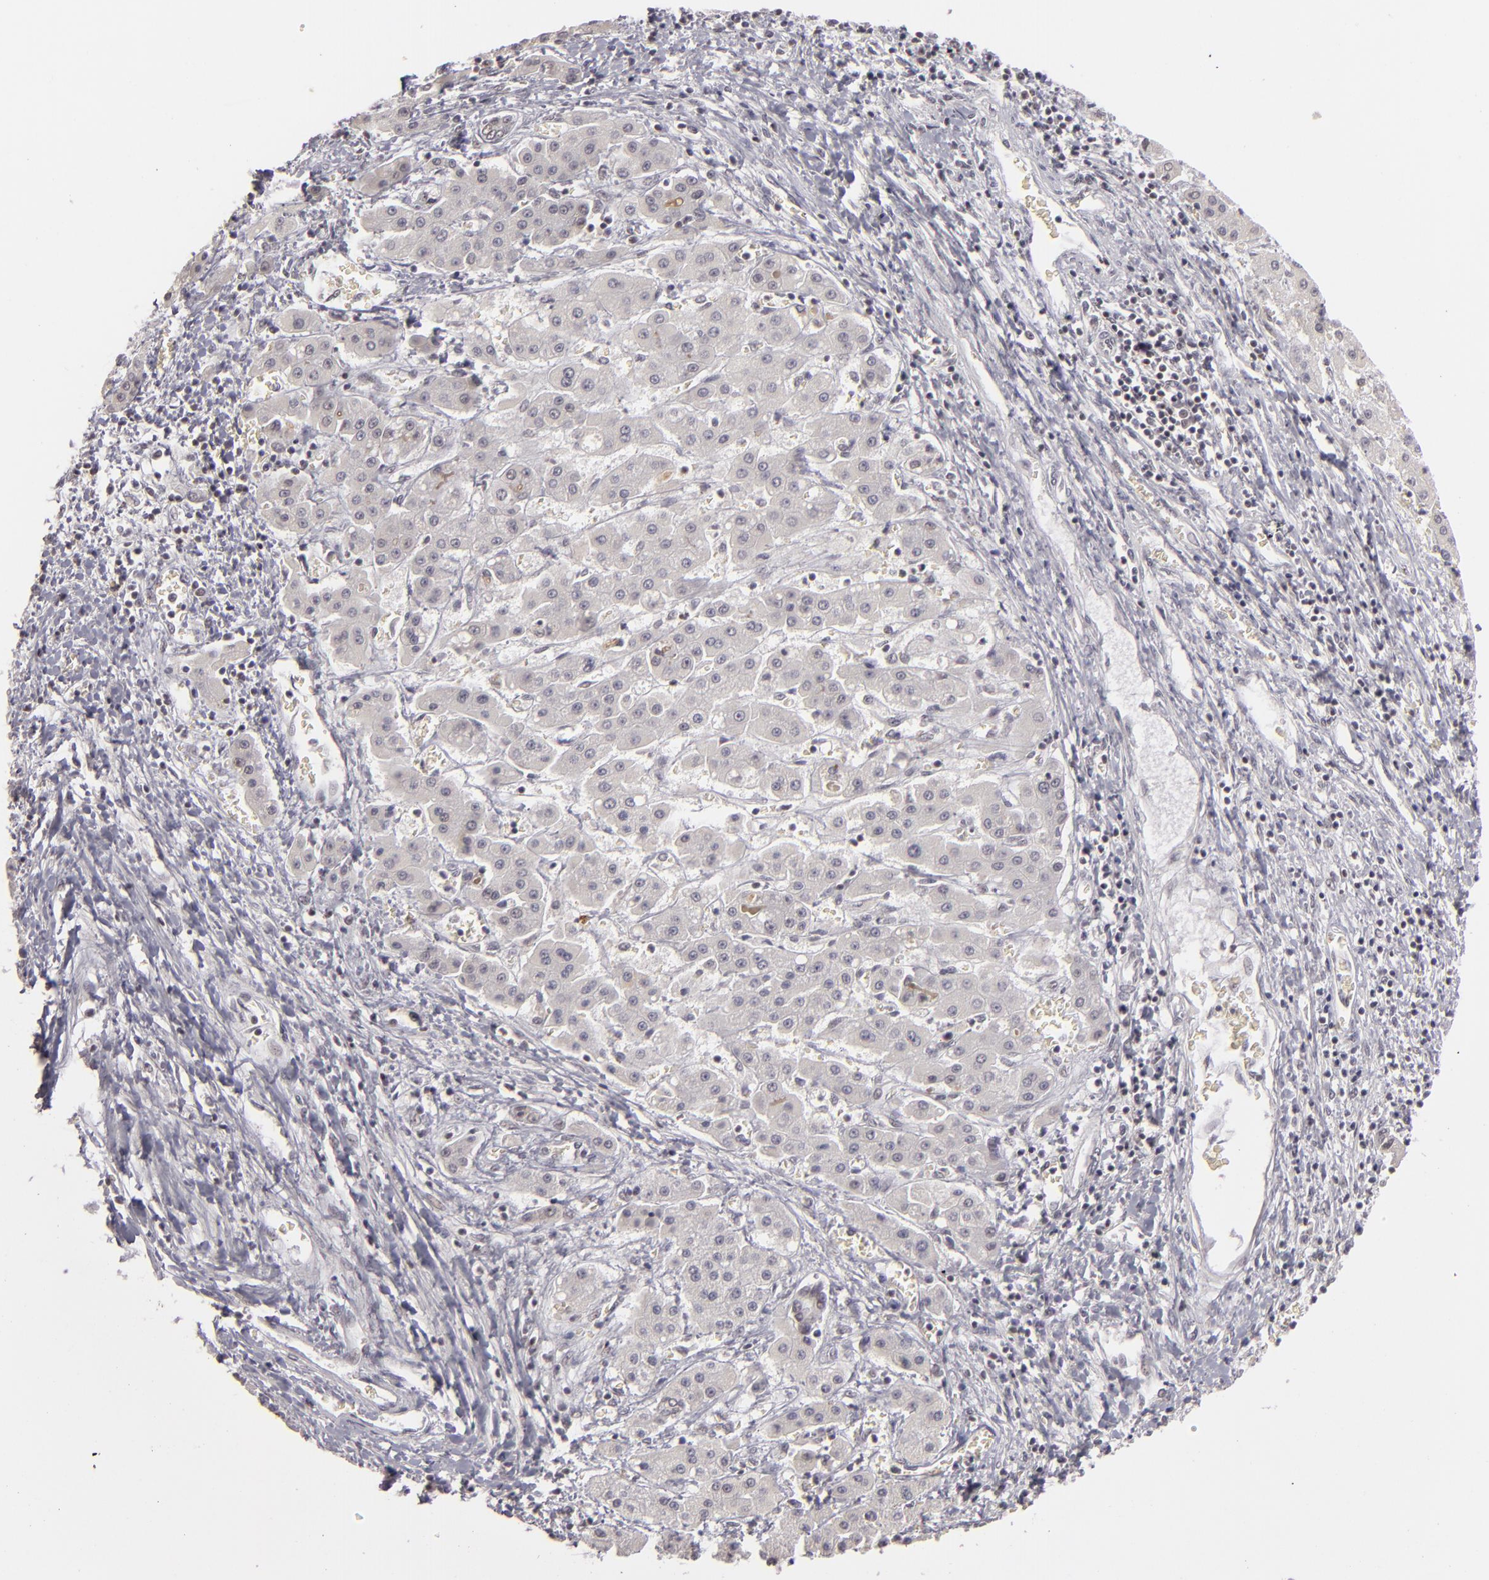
{"staining": {"intensity": "negative", "quantity": "none", "location": "none"}, "tissue": "liver cancer", "cell_type": "Tumor cells", "image_type": "cancer", "snomed": [{"axis": "morphology", "description": "Carcinoma, Hepatocellular, NOS"}, {"axis": "topography", "description": "Liver"}], "caption": "The histopathology image exhibits no staining of tumor cells in liver cancer (hepatocellular carcinoma).", "gene": "DAXX", "patient": {"sex": "male", "age": 24}}